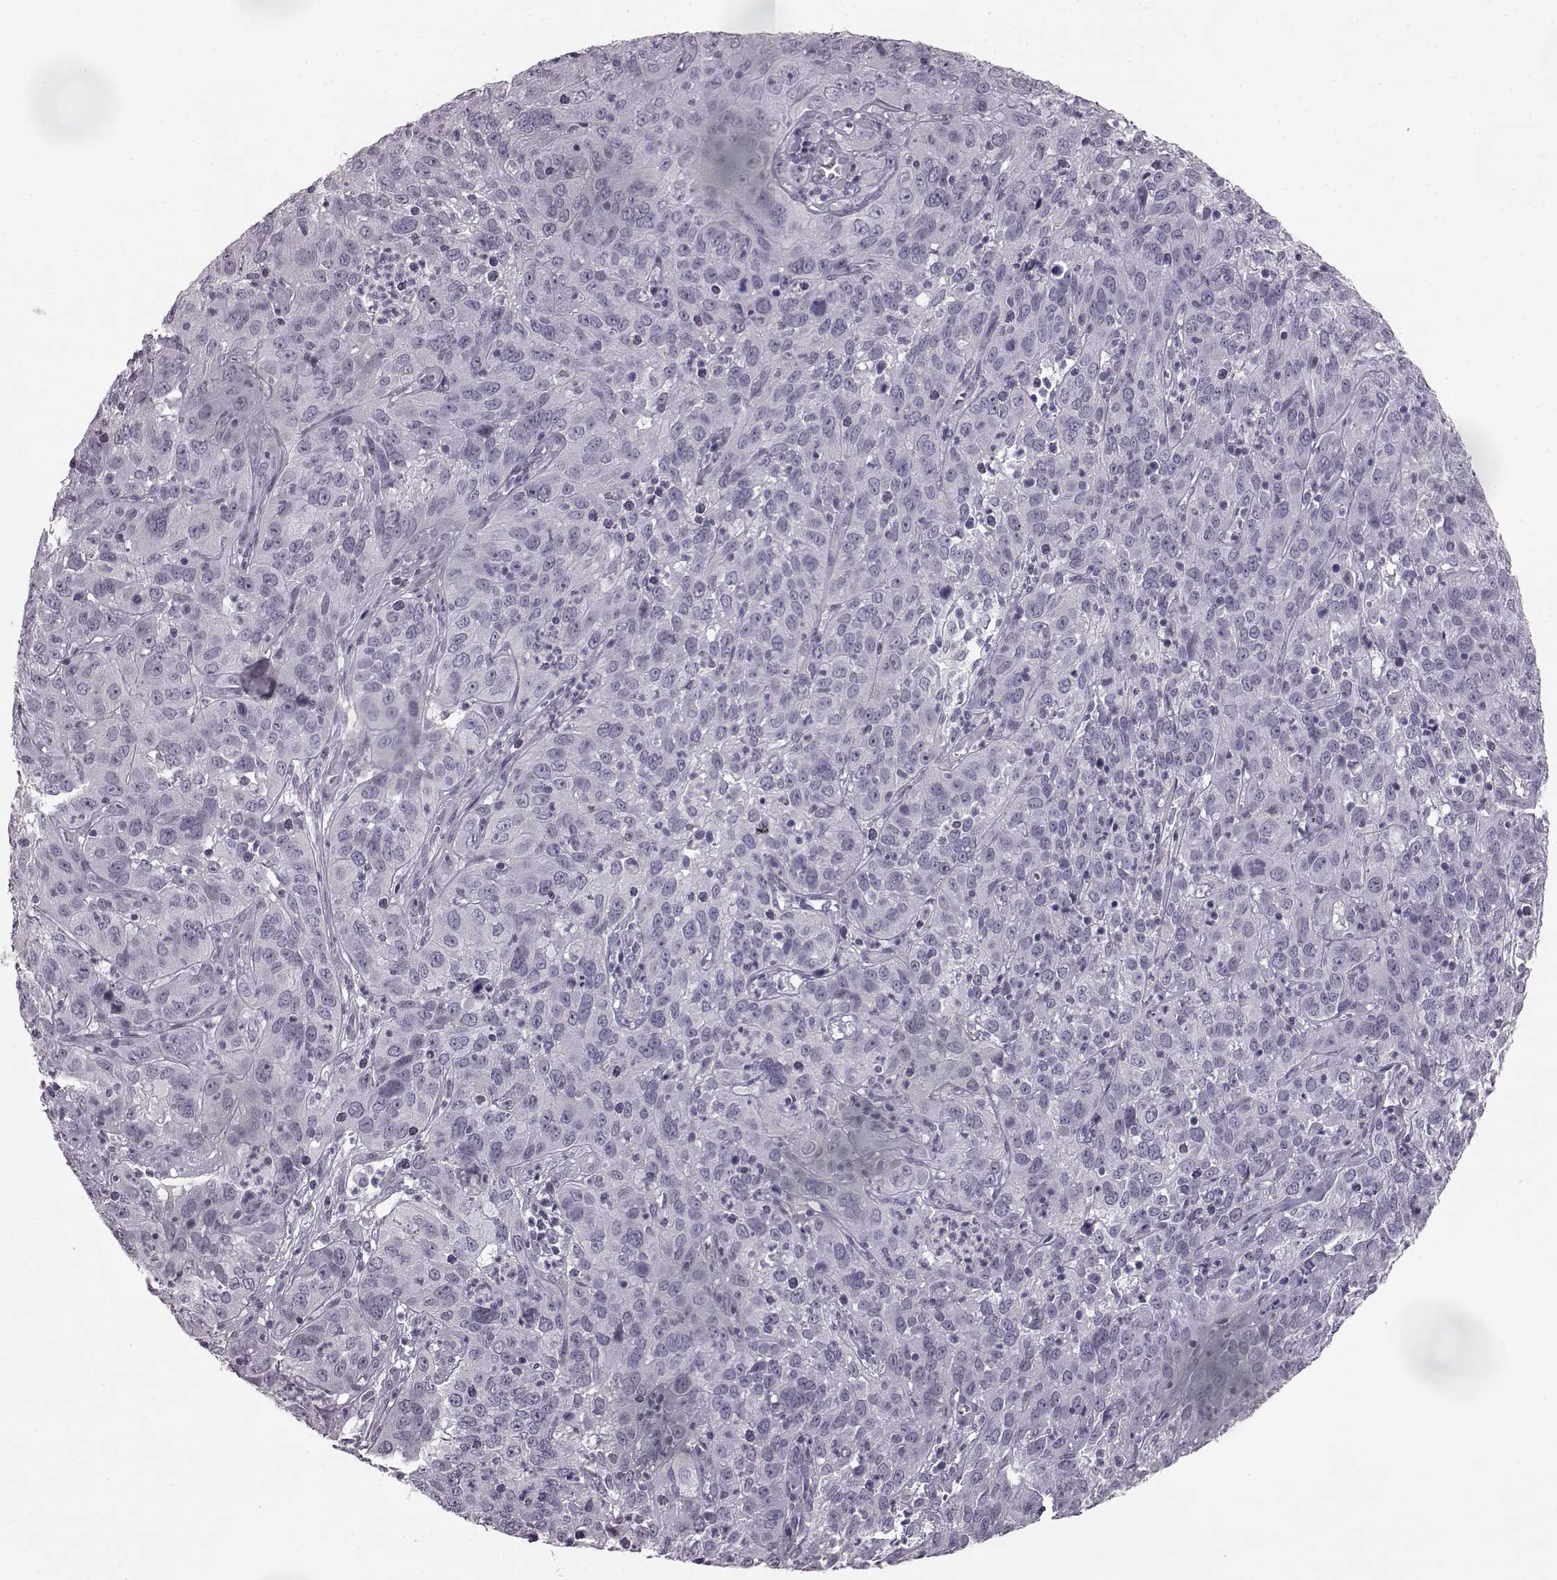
{"staining": {"intensity": "negative", "quantity": "none", "location": "none"}, "tissue": "cervical cancer", "cell_type": "Tumor cells", "image_type": "cancer", "snomed": [{"axis": "morphology", "description": "Squamous cell carcinoma, NOS"}, {"axis": "topography", "description": "Cervix"}], "caption": "High power microscopy histopathology image of an immunohistochemistry histopathology image of cervical cancer, revealing no significant expression in tumor cells. (DAB (3,3'-diaminobenzidine) IHC visualized using brightfield microscopy, high magnification).", "gene": "SEMG2", "patient": {"sex": "female", "age": 32}}